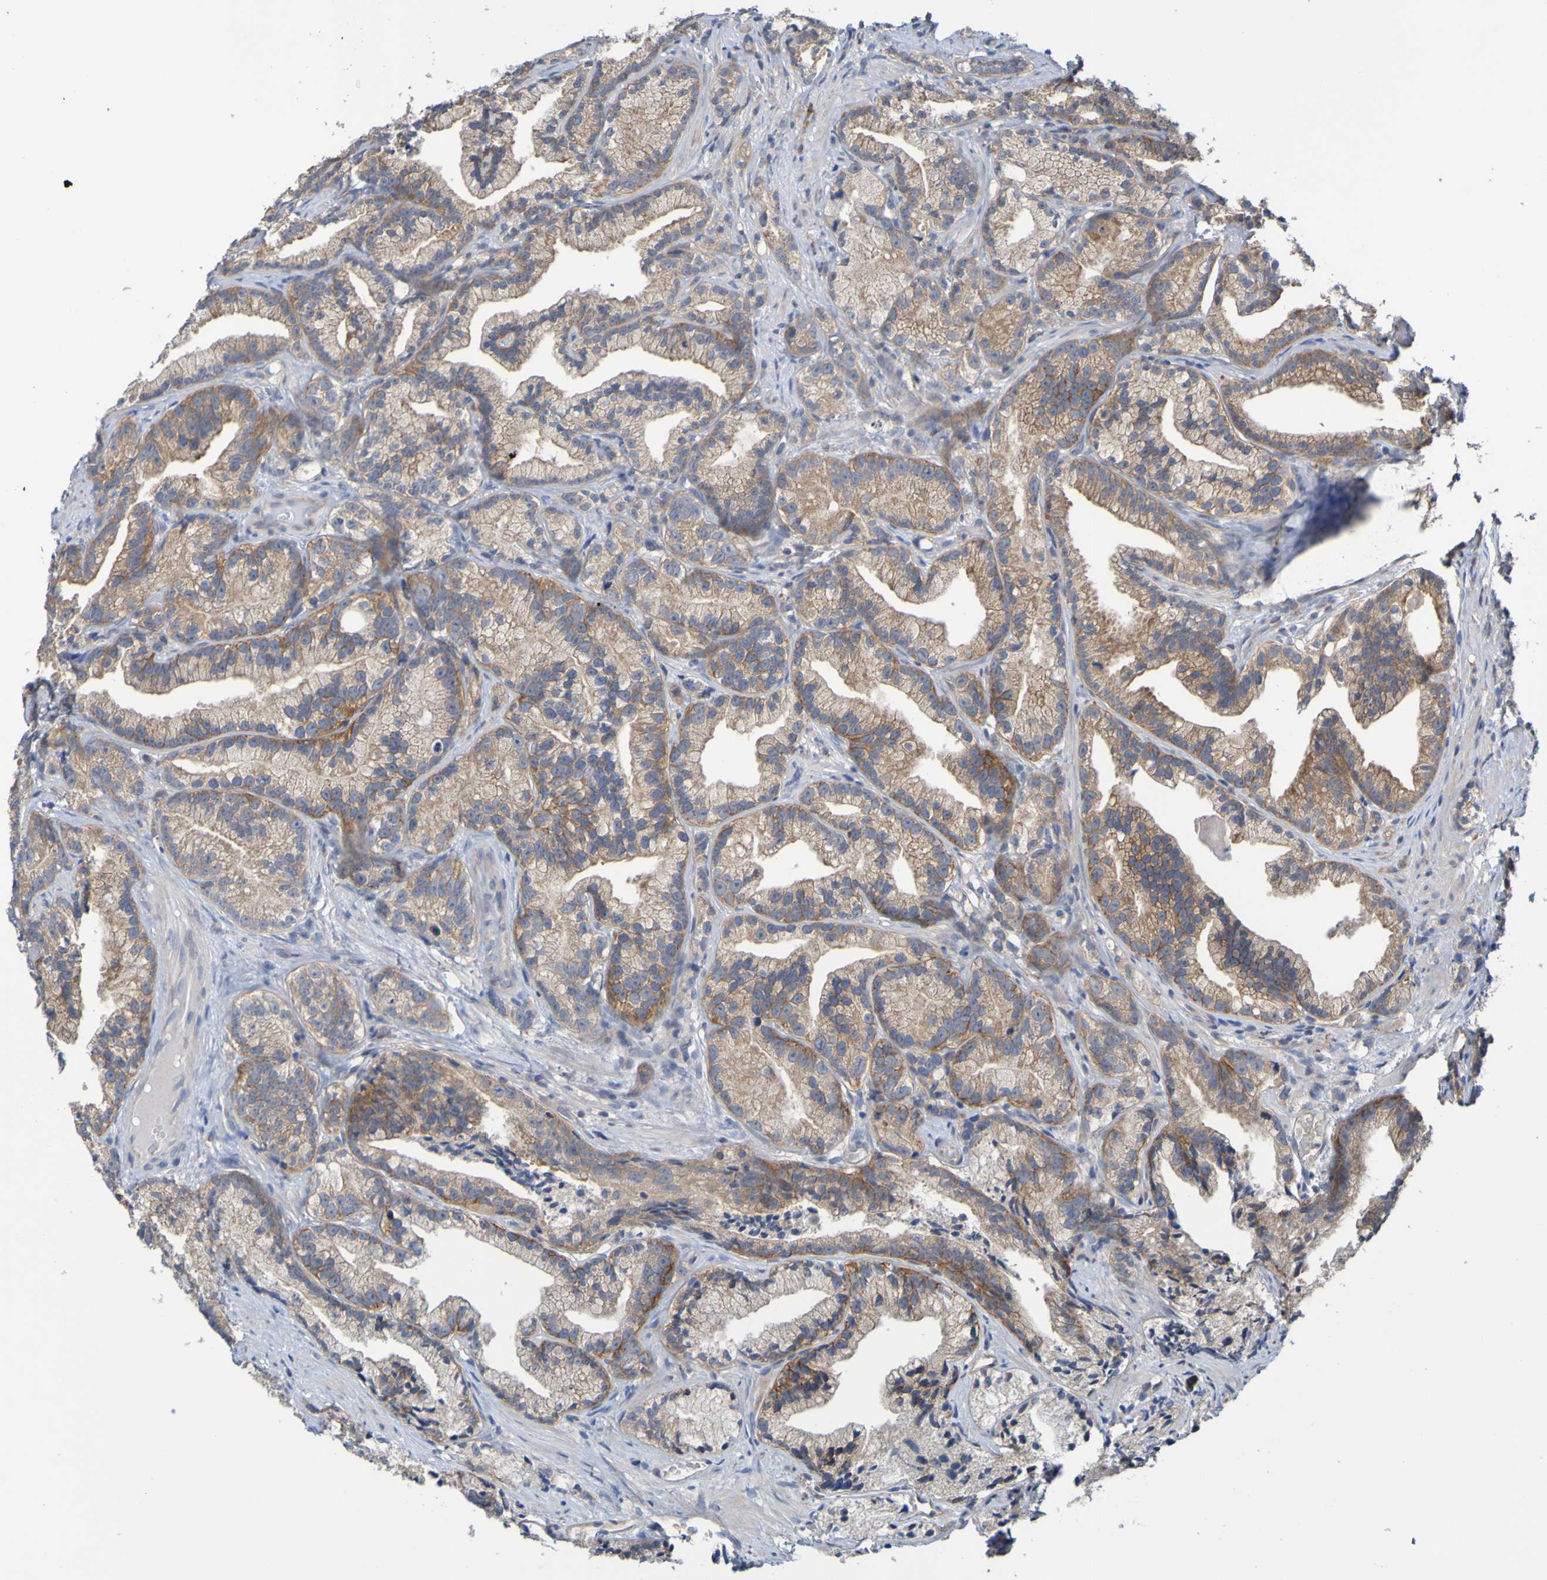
{"staining": {"intensity": "moderate", "quantity": ">75%", "location": "cytoplasmic/membranous"}, "tissue": "prostate cancer", "cell_type": "Tumor cells", "image_type": "cancer", "snomed": [{"axis": "morphology", "description": "Adenocarcinoma, Low grade"}, {"axis": "topography", "description": "Prostate"}], "caption": "Protein positivity by immunohistochemistry demonstrates moderate cytoplasmic/membranous expression in about >75% of tumor cells in prostate cancer.", "gene": "SDK1", "patient": {"sex": "male", "age": 89}}